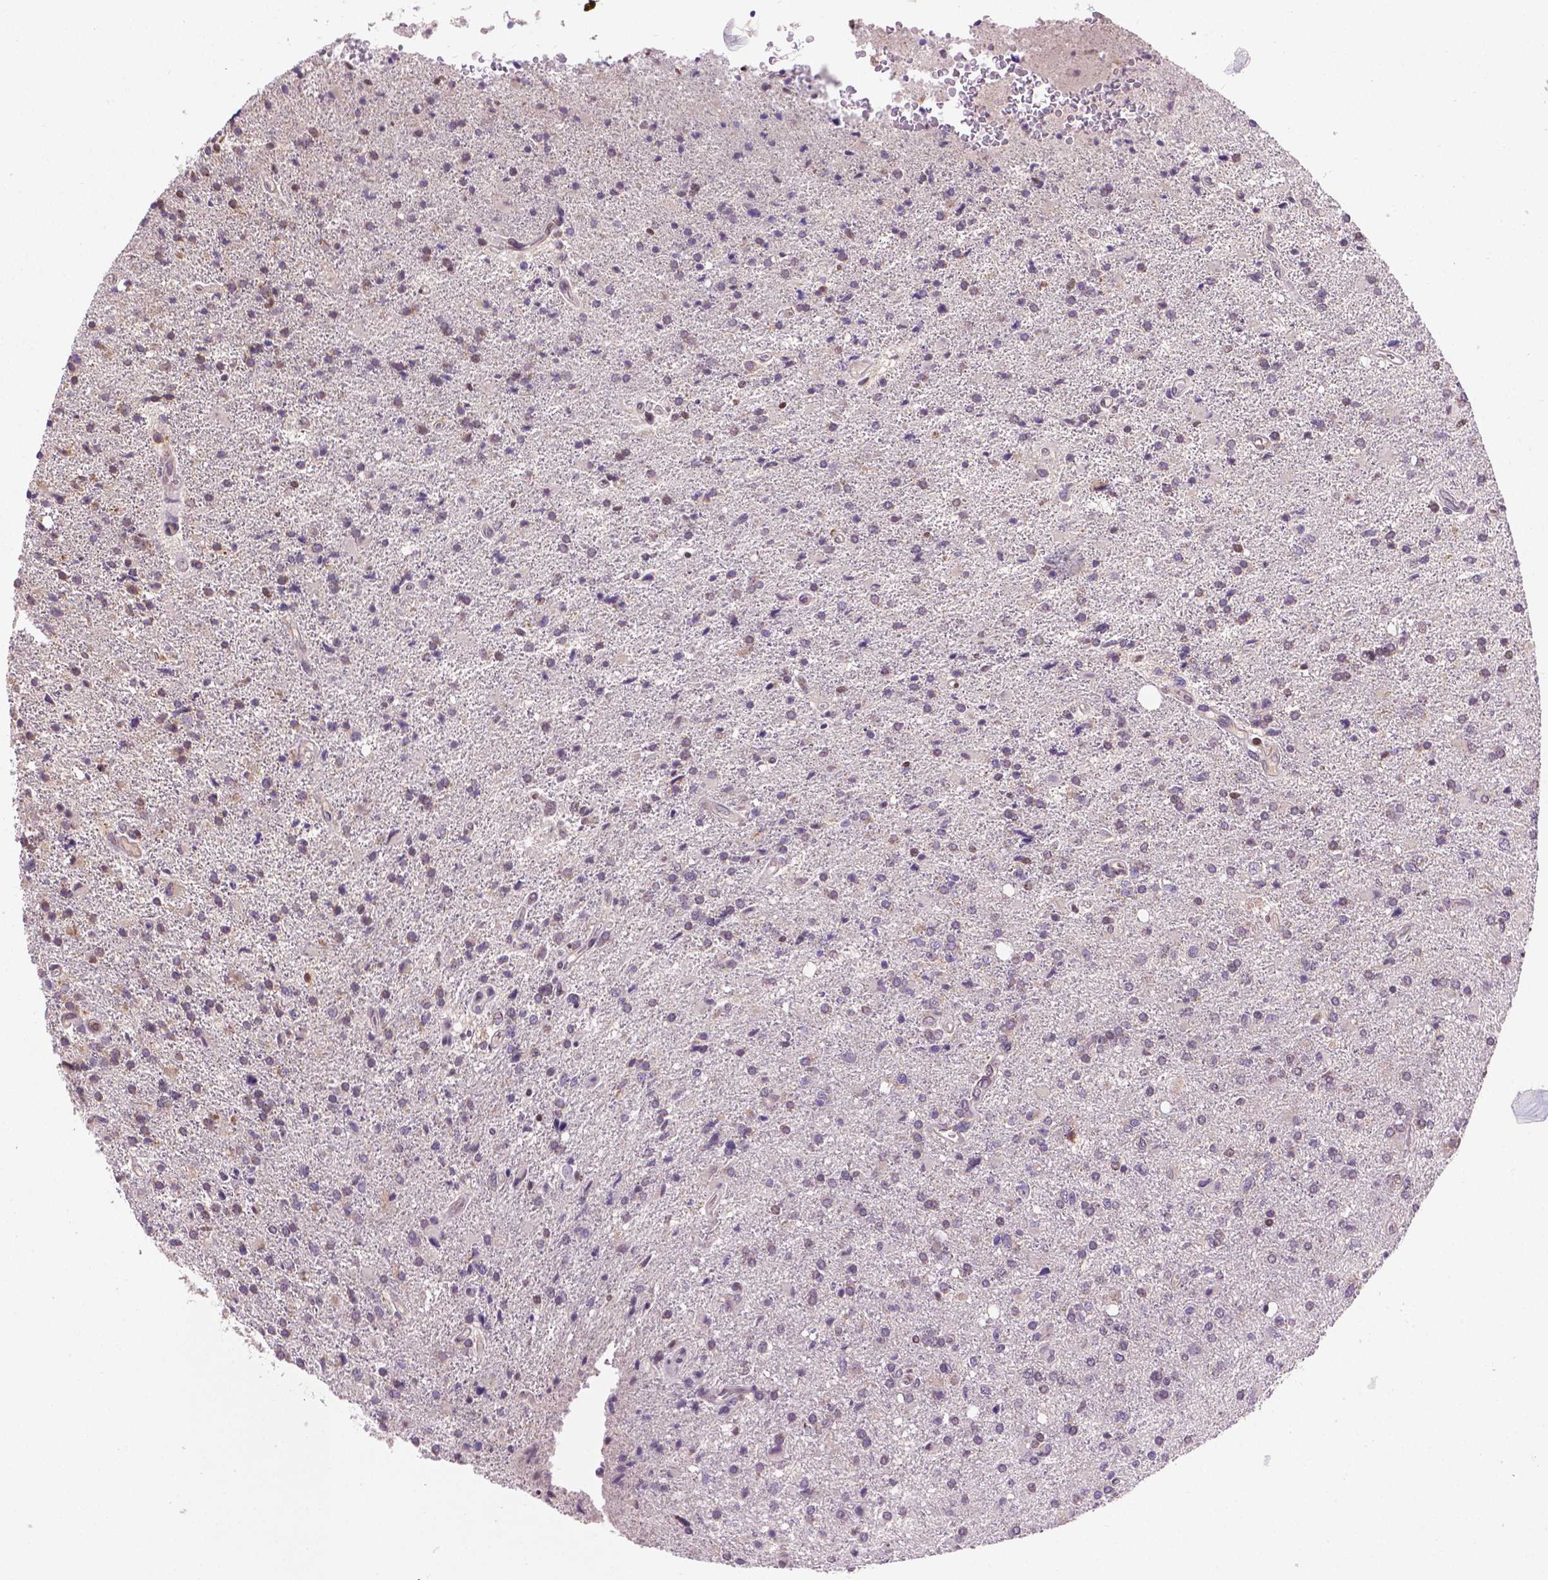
{"staining": {"intensity": "negative", "quantity": "none", "location": "none"}, "tissue": "glioma", "cell_type": "Tumor cells", "image_type": "cancer", "snomed": [{"axis": "morphology", "description": "Glioma, malignant, High grade"}, {"axis": "topography", "description": "Cerebral cortex"}], "caption": "Tumor cells are negative for brown protein staining in malignant glioma (high-grade).", "gene": "IRF6", "patient": {"sex": "male", "age": 70}}